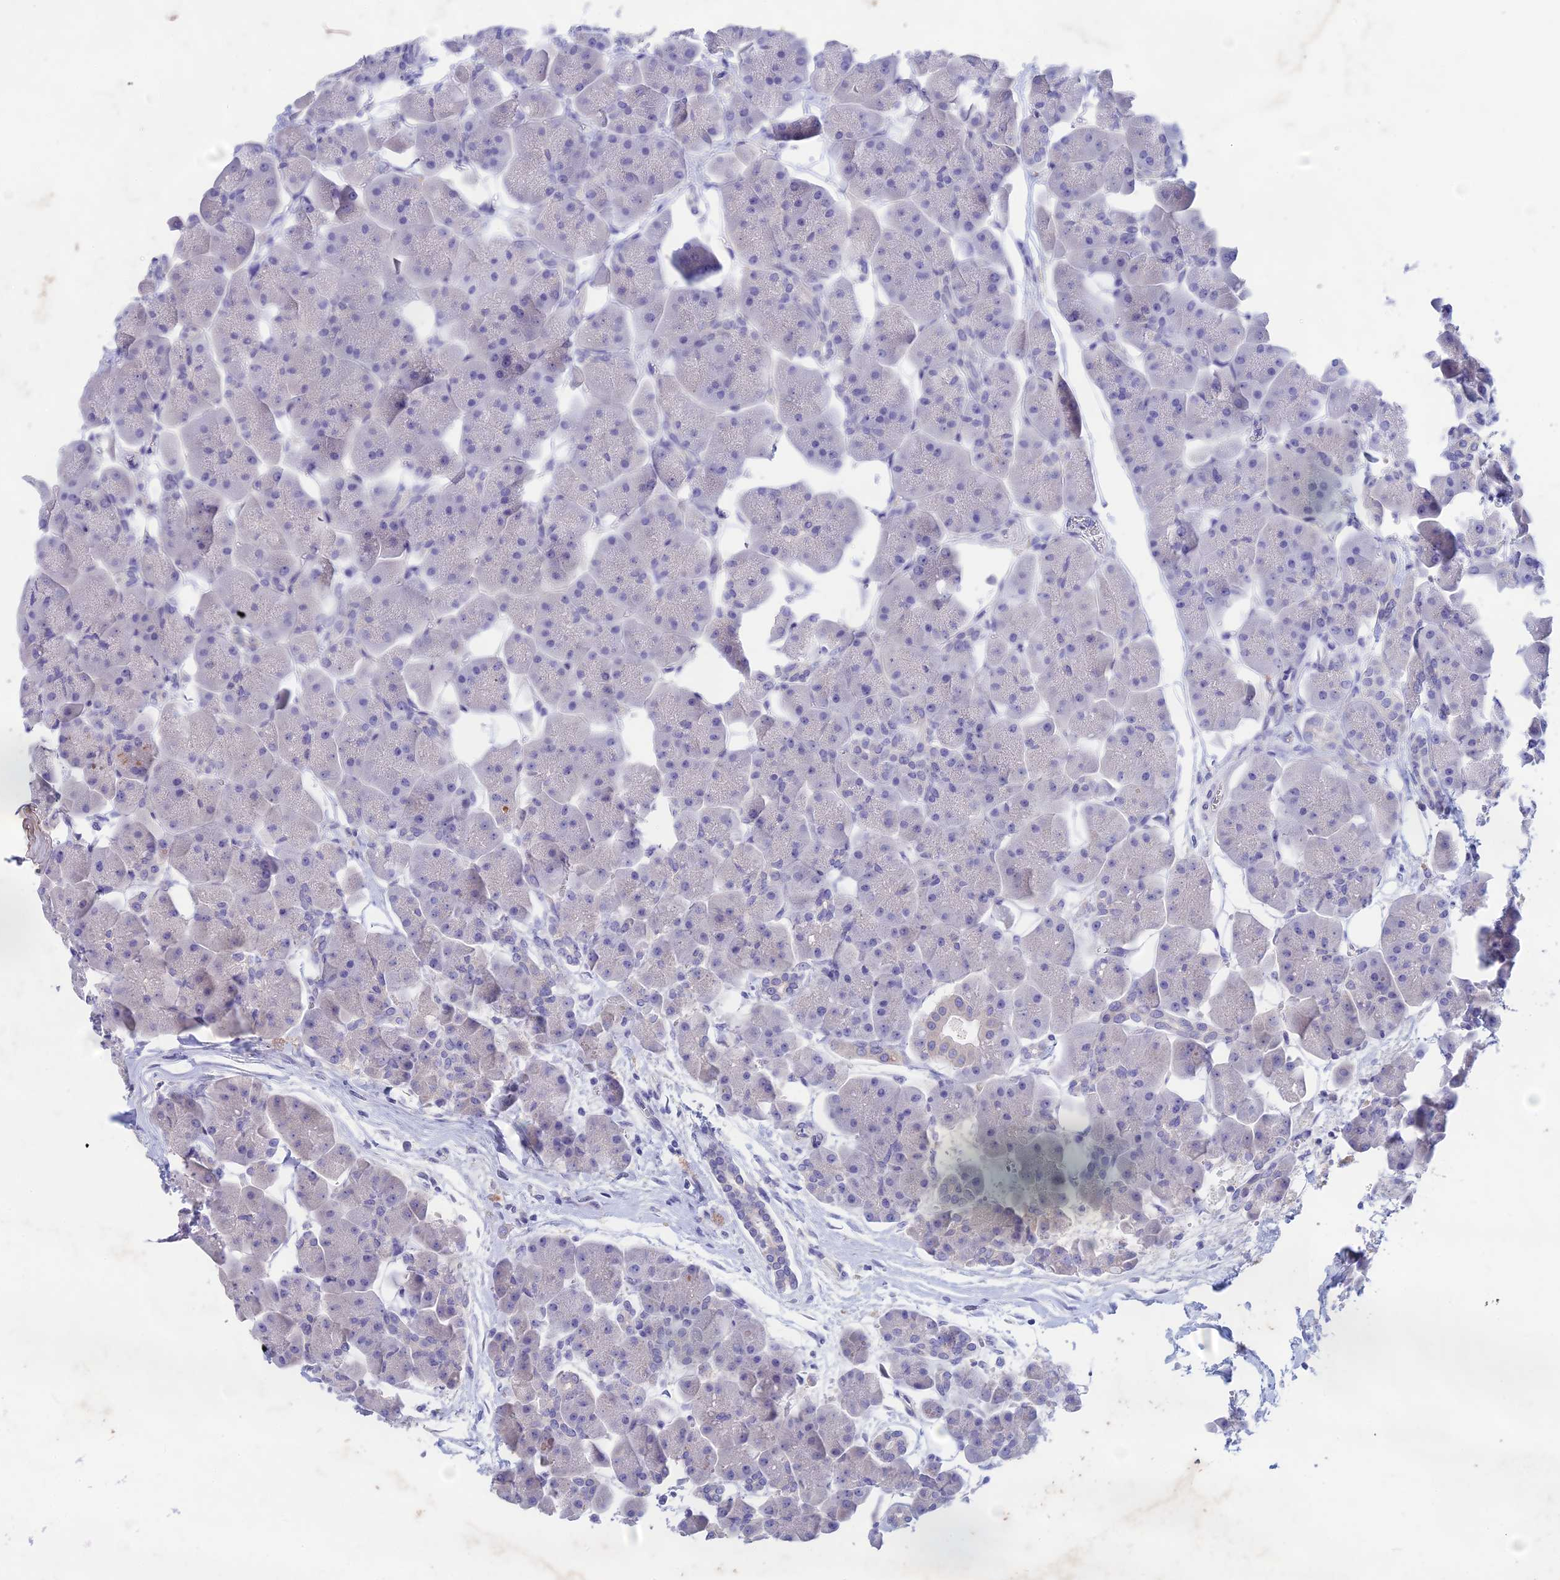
{"staining": {"intensity": "negative", "quantity": "none", "location": "none"}, "tissue": "pancreas", "cell_type": "Exocrine glandular cells", "image_type": "normal", "snomed": [{"axis": "morphology", "description": "Normal tissue, NOS"}, {"axis": "topography", "description": "Pancreas"}], "caption": "Human pancreas stained for a protein using immunohistochemistry (IHC) displays no staining in exocrine glandular cells.", "gene": "BTBD19", "patient": {"sex": "male", "age": 66}}